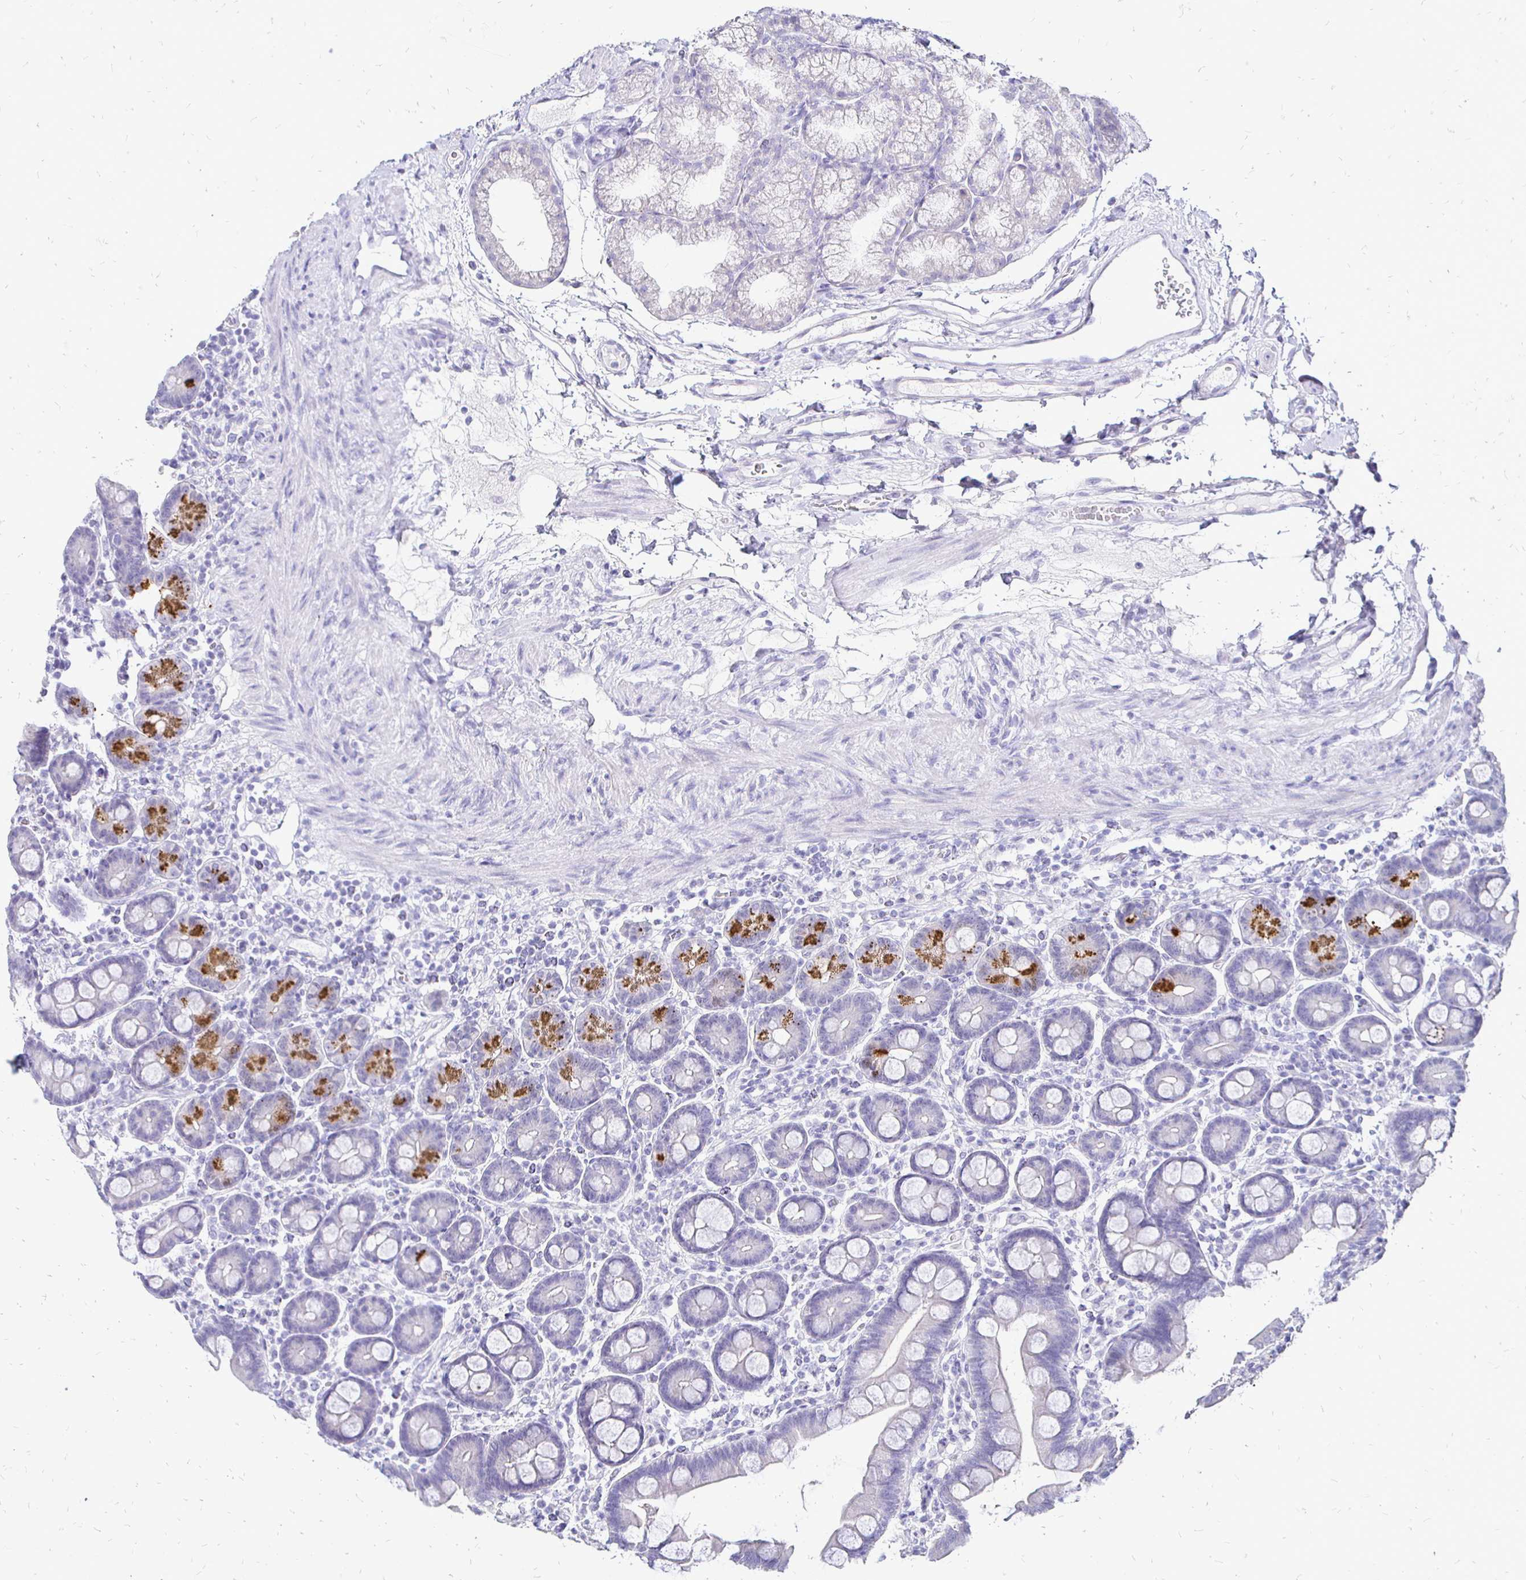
{"staining": {"intensity": "moderate", "quantity": "<25%", "location": "cytoplasmic/membranous"}, "tissue": "duodenum", "cell_type": "Glandular cells", "image_type": "normal", "snomed": [{"axis": "morphology", "description": "Normal tissue, NOS"}, {"axis": "topography", "description": "Duodenum"}], "caption": "Brown immunohistochemical staining in normal duodenum shows moderate cytoplasmic/membranous expression in approximately <25% of glandular cells.", "gene": "IRGC", "patient": {"sex": "male", "age": 59}}